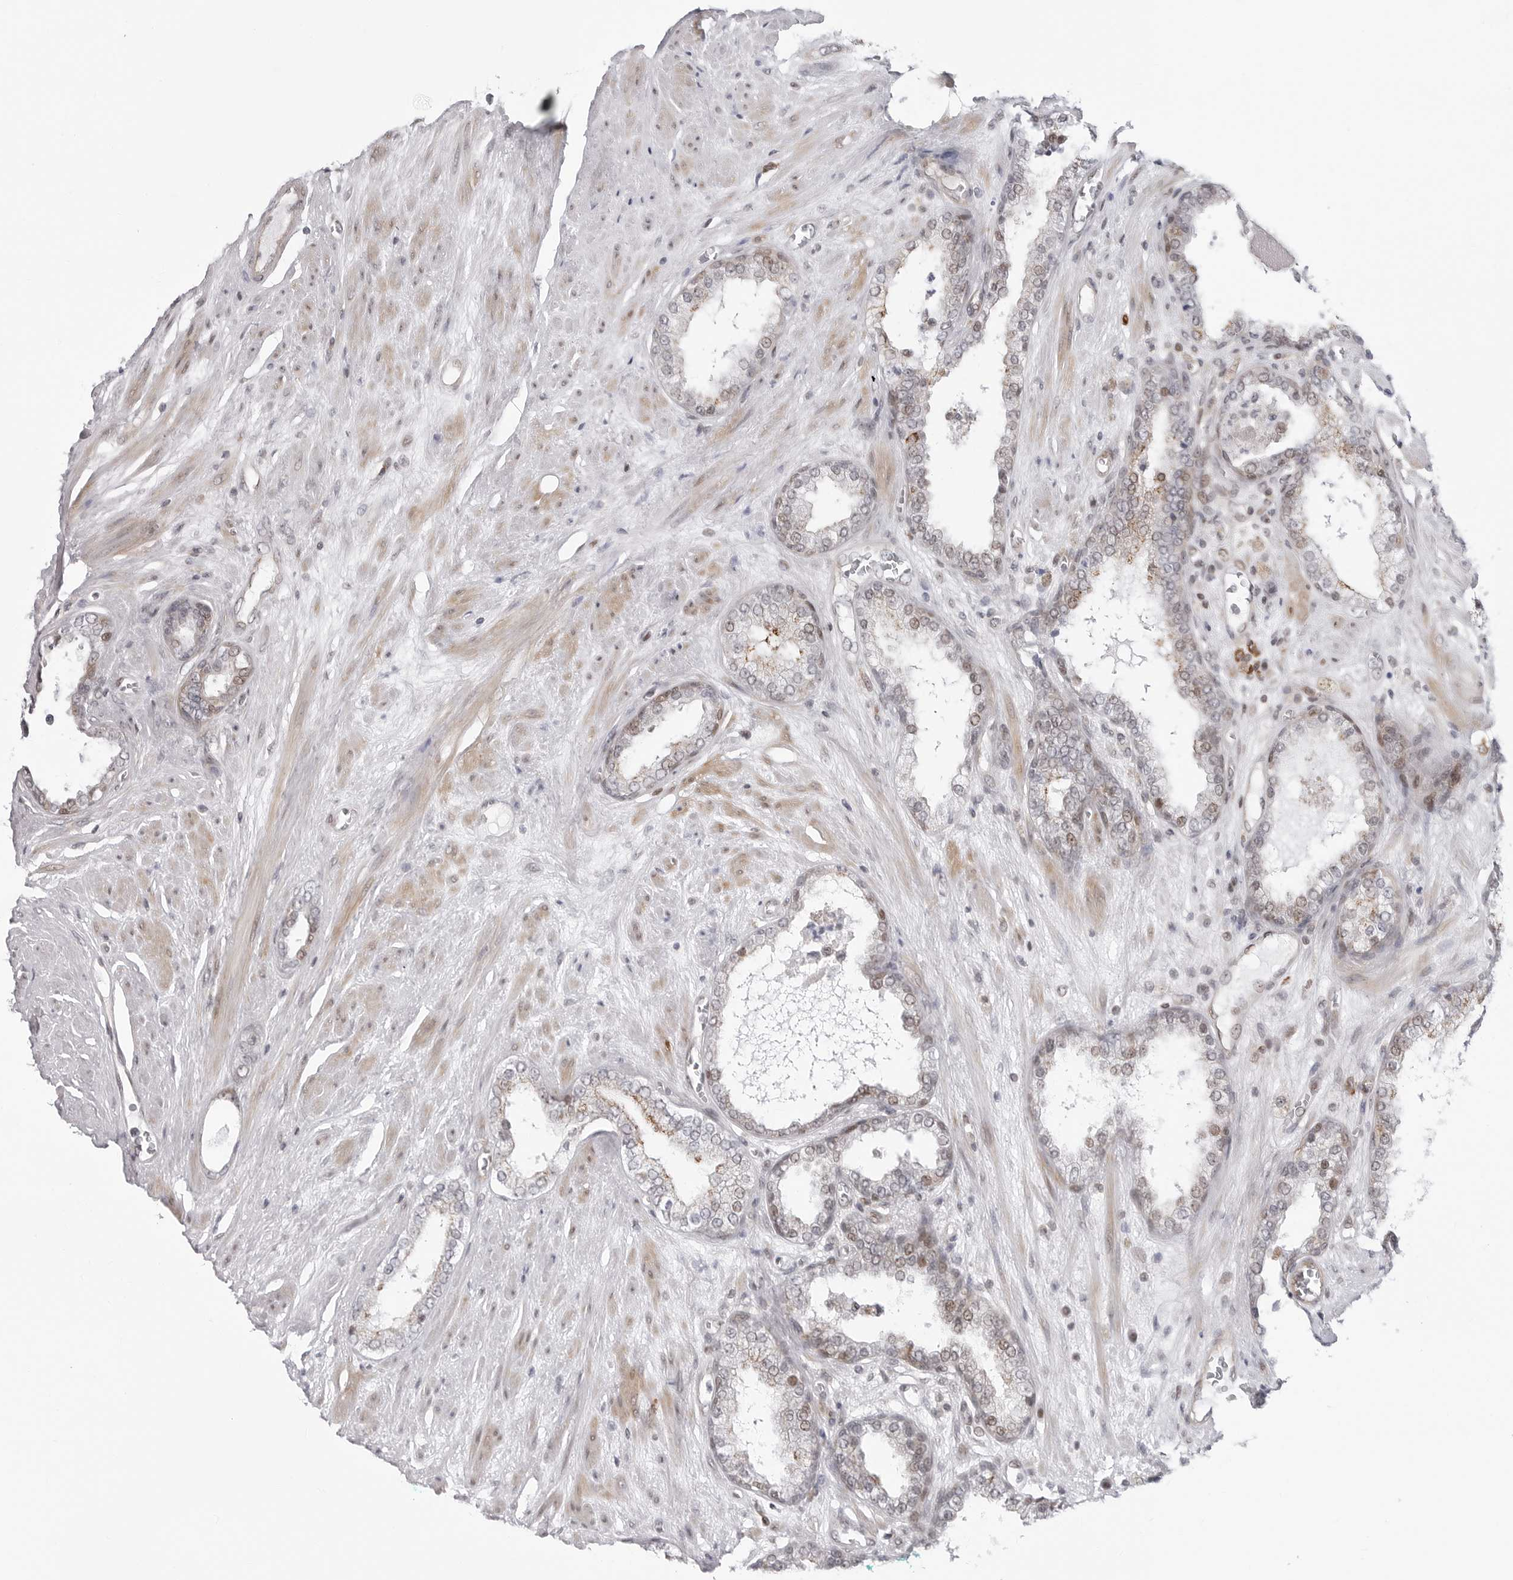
{"staining": {"intensity": "weak", "quantity": "<25%", "location": "cytoplasmic/membranous"}, "tissue": "prostate cancer", "cell_type": "Tumor cells", "image_type": "cancer", "snomed": [{"axis": "morphology", "description": "Adenocarcinoma, Low grade"}, {"axis": "topography", "description": "Prostate"}], "caption": "Prostate cancer (low-grade adenocarcinoma) stained for a protein using IHC shows no expression tumor cells.", "gene": "FAM135B", "patient": {"sex": "male", "age": 62}}